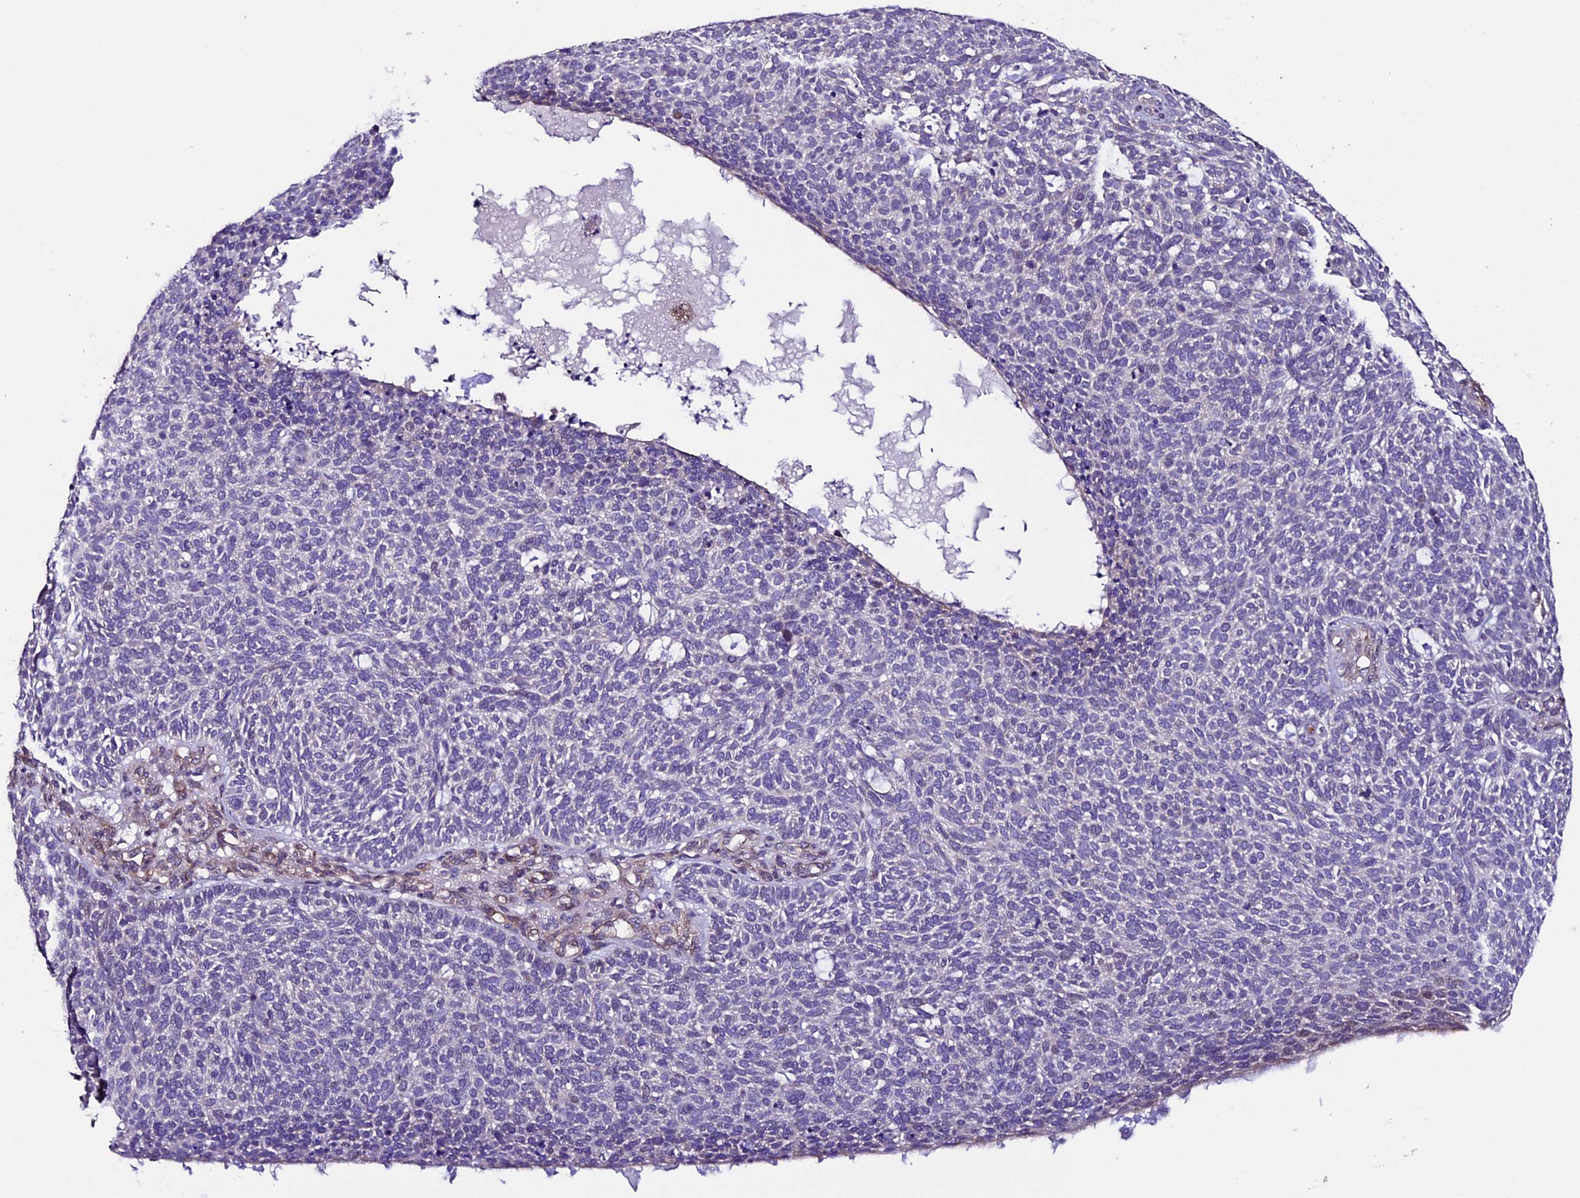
{"staining": {"intensity": "negative", "quantity": "none", "location": "none"}, "tissue": "skin cancer", "cell_type": "Tumor cells", "image_type": "cancer", "snomed": [{"axis": "morphology", "description": "Squamous cell carcinoma, NOS"}, {"axis": "topography", "description": "Skin"}], "caption": "IHC image of neoplastic tissue: squamous cell carcinoma (skin) stained with DAB (3,3'-diaminobenzidine) shows no significant protein staining in tumor cells.", "gene": "TMEM171", "patient": {"sex": "female", "age": 90}}